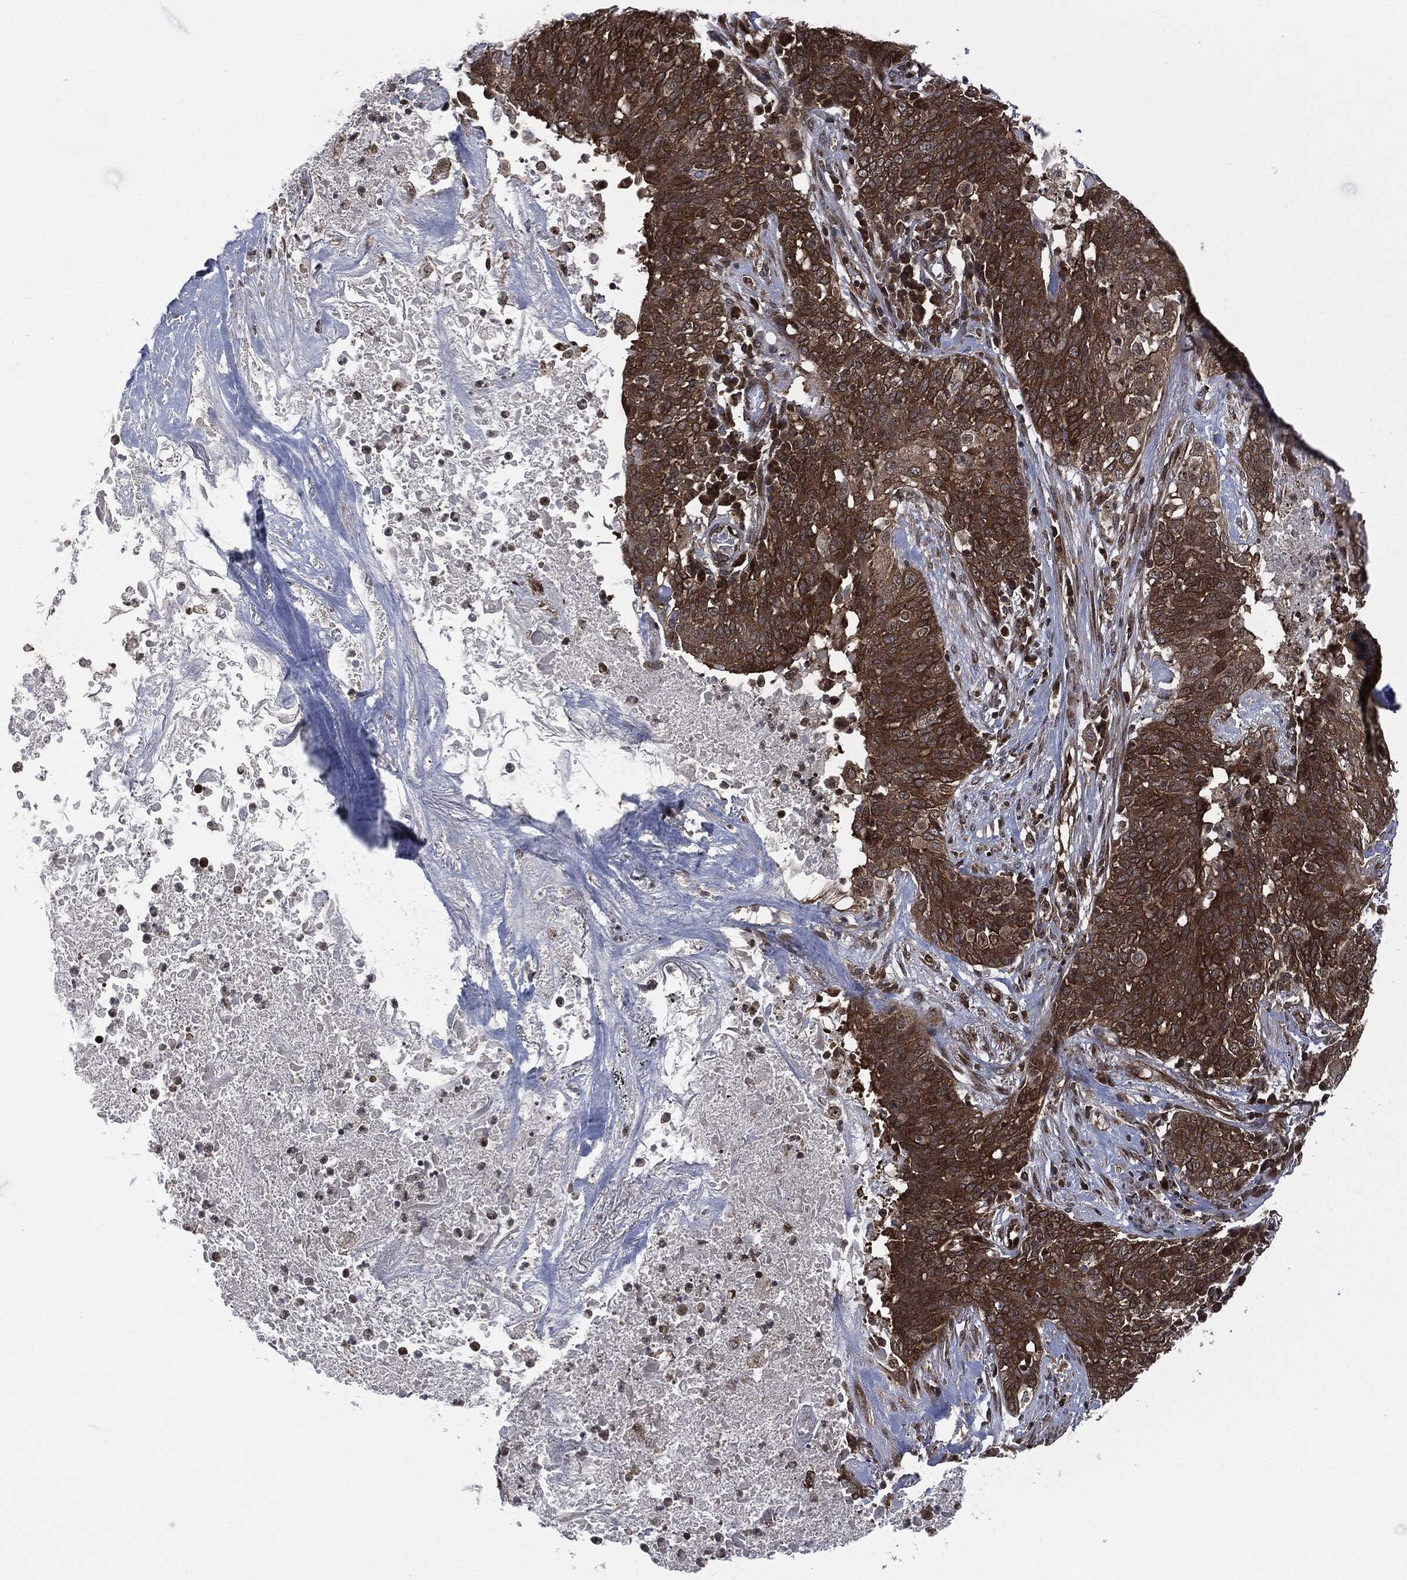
{"staining": {"intensity": "moderate", "quantity": "25%-75%", "location": "cytoplasmic/membranous"}, "tissue": "lung cancer", "cell_type": "Tumor cells", "image_type": "cancer", "snomed": [{"axis": "morphology", "description": "Squamous cell carcinoma, NOS"}, {"axis": "topography", "description": "Lung"}], "caption": "Lung cancer stained with a brown dye reveals moderate cytoplasmic/membranous positive positivity in approximately 25%-75% of tumor cells.", "gene": "HRAS", "patient": {"sex": "male", "age": 82}}